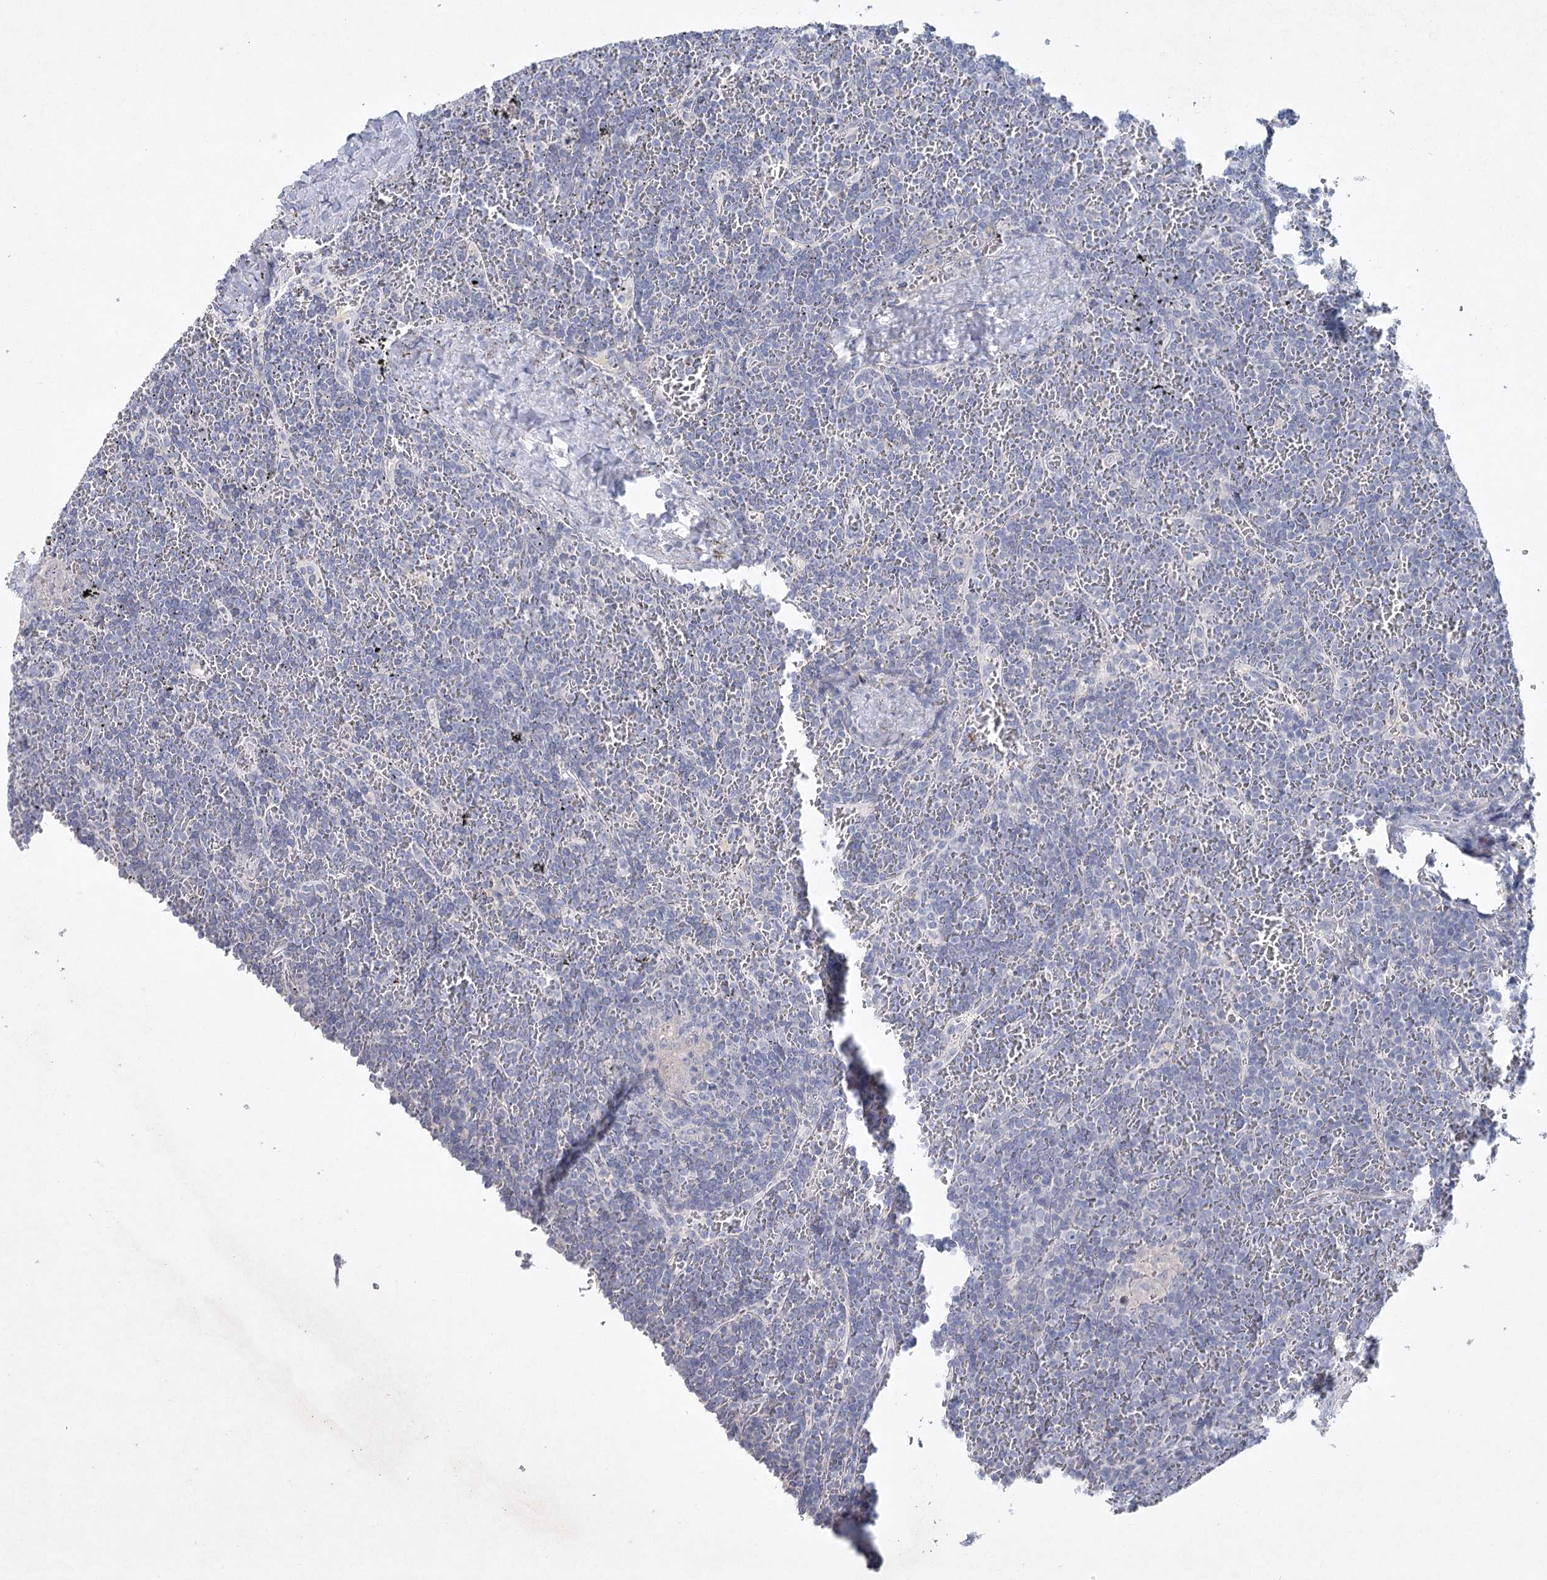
{"staining": {"intensity": "negative", "quantity": "none", "location": "none"}, "tissue": "lymphoma", "cell_type": "Tumor cells", "image_type": "cancer", "snomed": [{"axis": "morphology", "description": "Malignant lymphoma, non-Hodgkin's type, Low grade"}, {"axis": "topography", "description": "Spleen"}], "caption": "Human low-grade malignant lymphoma, non-Hodgkin's type stained for a protein using immunohistochemistry demonstrates no positivity in tumor cells.", "gene": "MAP3K13", "patient": {"sex": "female", "age": 19}}